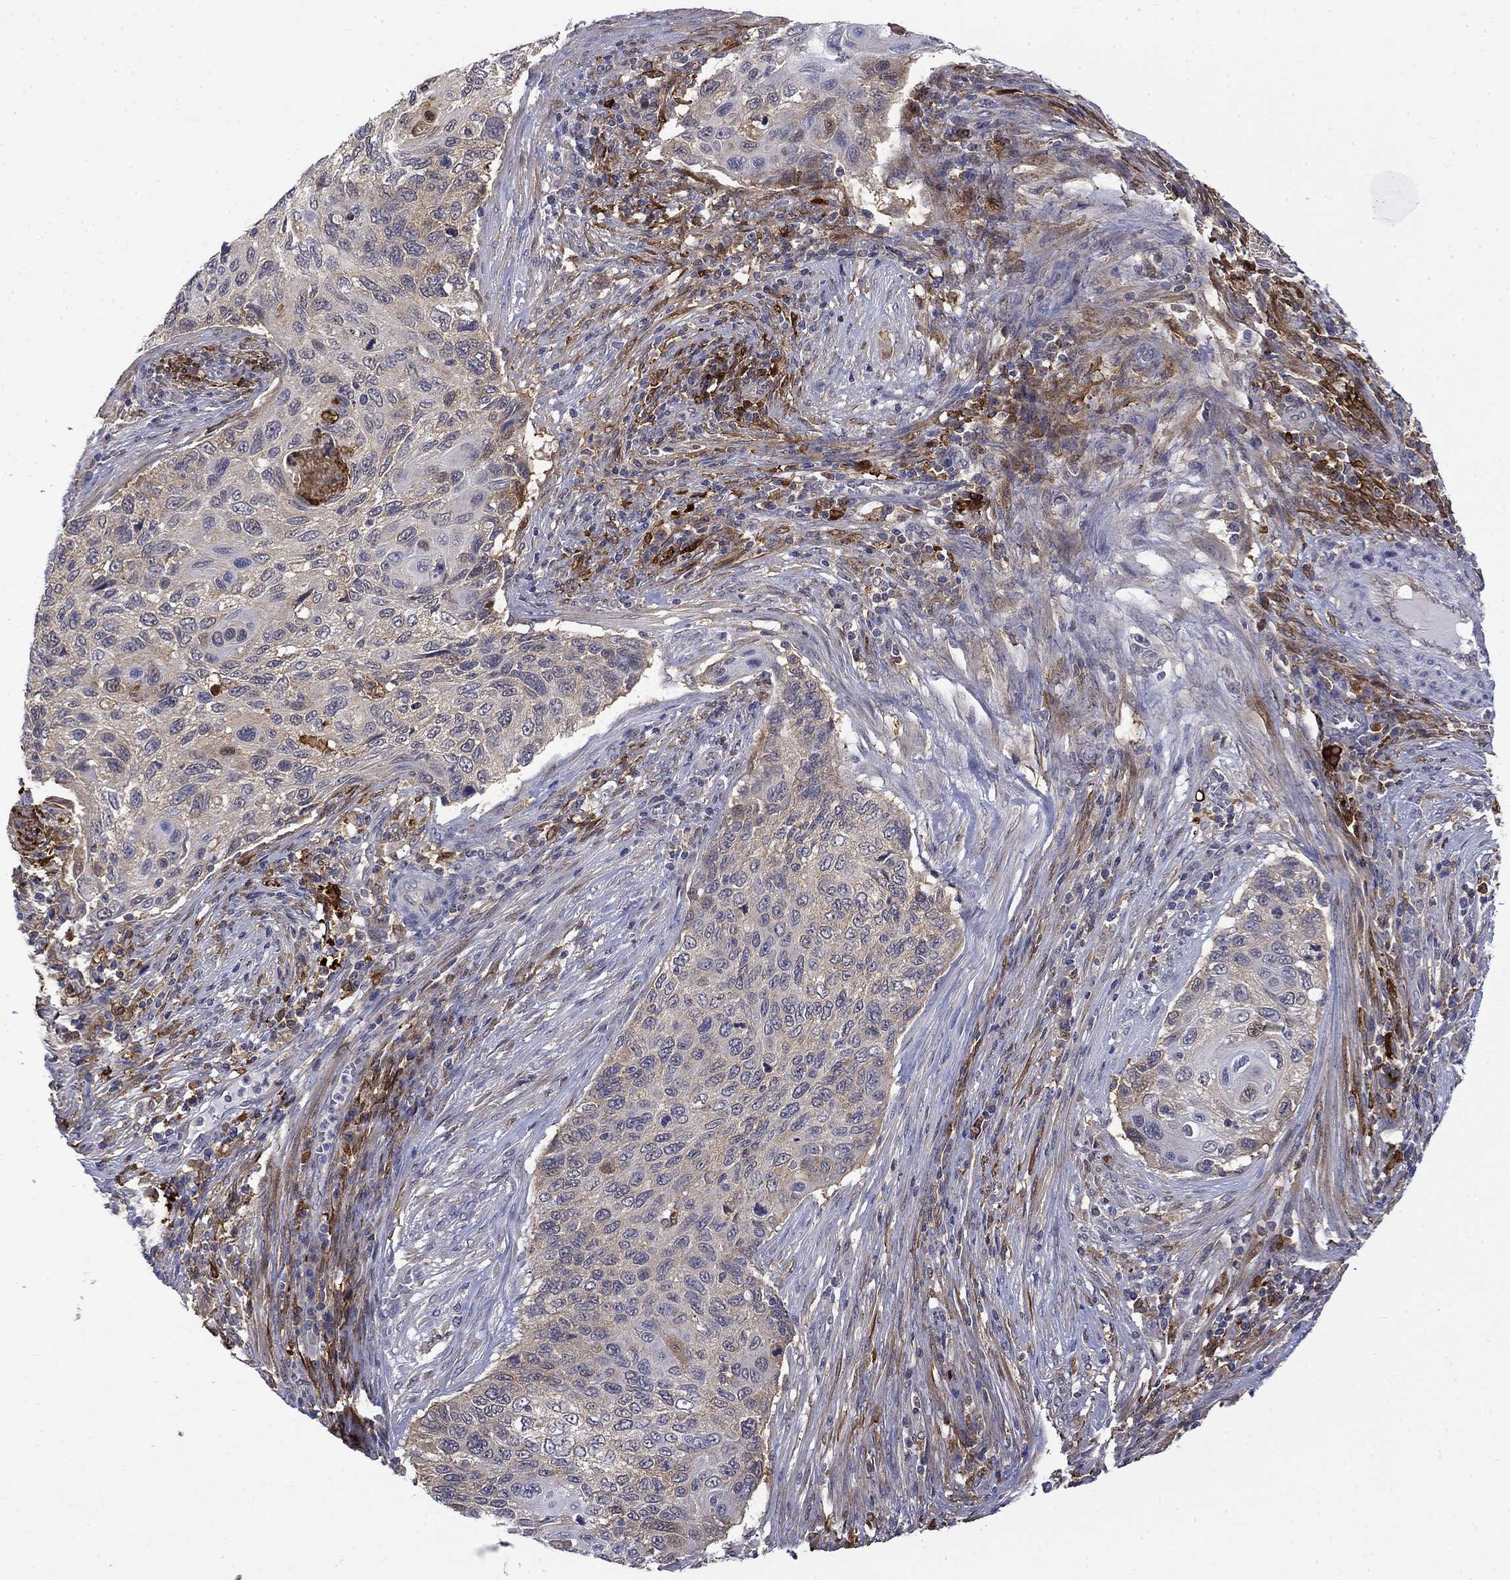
{"staining": {"intensity": "moderate", "quantity": "<25%", "location": "cytoplasmic/membranous"}, "tissue": "cervical cancer", "cell_type": "Tumor cells", "image_type": "cancer", "snomed": [{"axis": "morphology", "description": "Squamous cell carcinoma, NOS"}, {"axis": "topography", "description": "Cervix"}], "caption": "Cervical cancer (squamous cell carcinoma) stained for a protein exhibits moderate cytoplasmic/membranous positivity in tumor cells.", "gene": "PCBP3", "patient": {"sex": "female", "age": 70}}